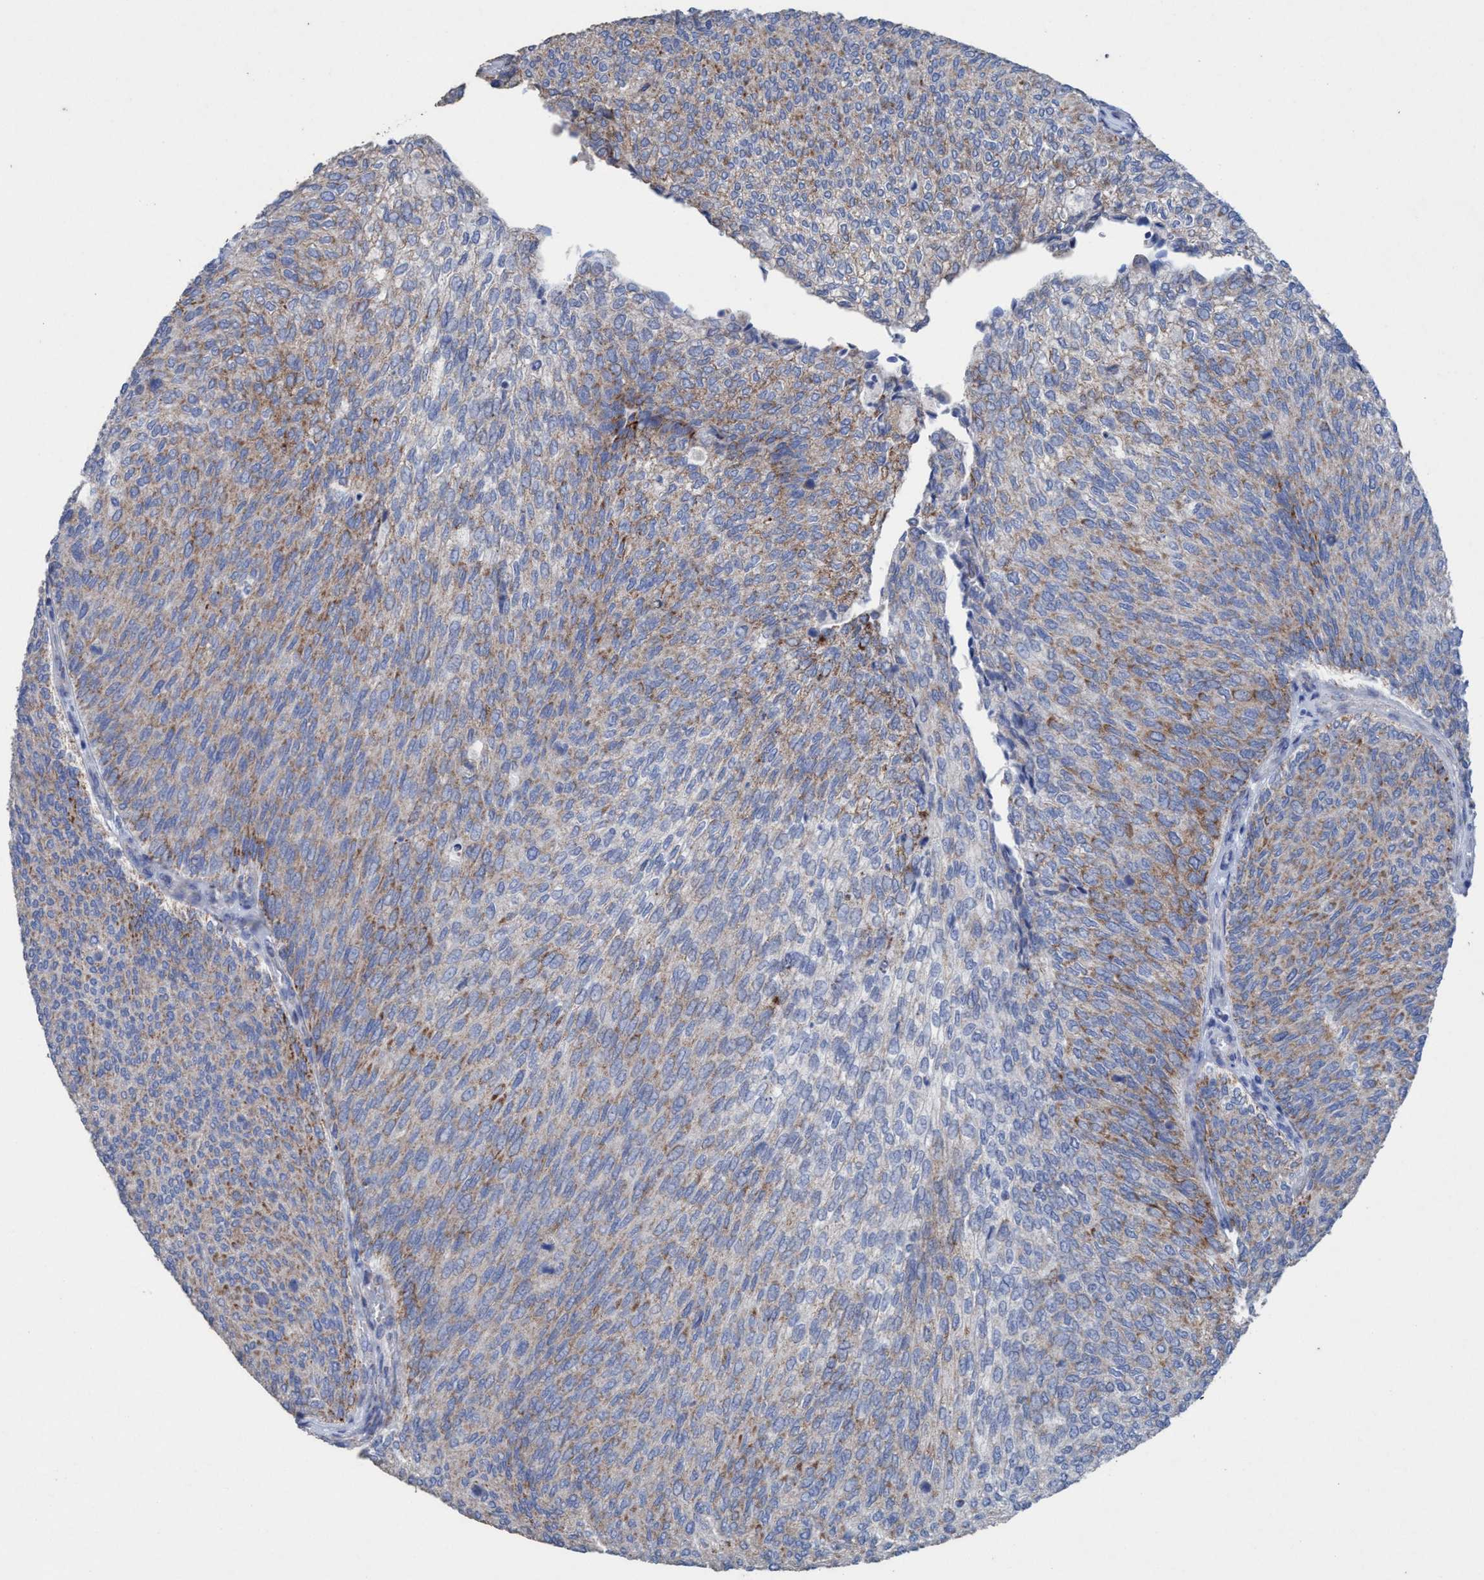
{"staining": {"intensity": "moderate", "quantity": ">75%", "location": "cytoplasmic/membranous"}, "tissue": "urothelial cancer", "cell_type": "Tumor cells", "image_type": "cancer", "snomed": [{"axis": "morphology", "description": "Urothelial carcinoma, Low grade"}, {"axis": "topography", "description": "Urinary bladder"}], "caption": "Protein staining by immunohistochemistry exhibits moderate cytoplasmic/membranous expression in approximately >75% of tumor cells in urothelial cancer. The staining was performed using DAB to visualize the protein expression in brown, while the nuclei were stained in blue with hematoxylin (Magnification: 20x).", "gene": "RSAD1", "patient": {"sex": "female", "age": 79}}